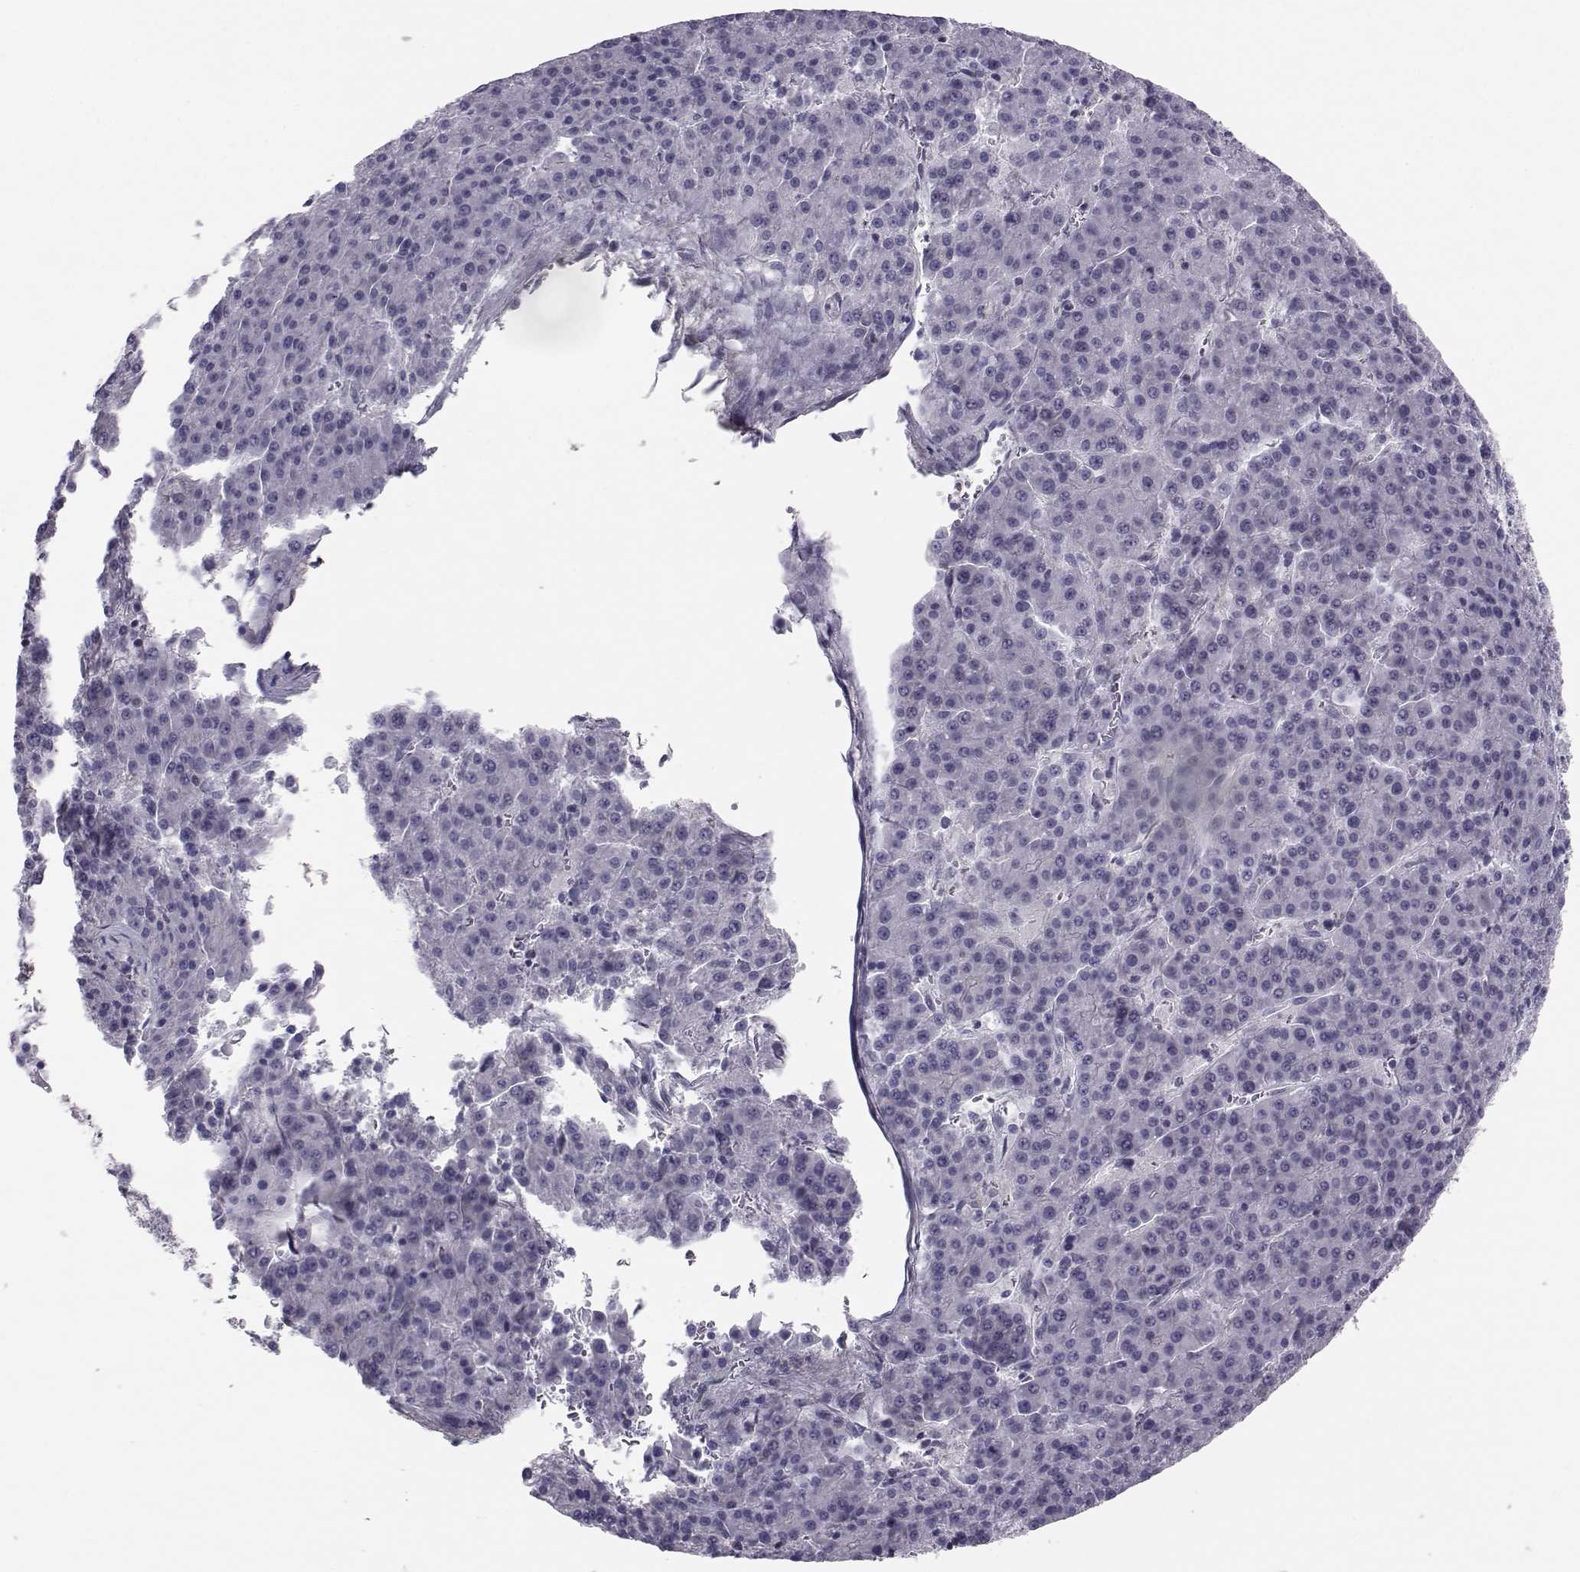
{"staining": {"intensity": "negative", "quantity": "none", "location": "none"}, "tissue": "liver cancer", "cell_type": "Tumor cells", "image_type": "cancer", "snomed": [{"axis": "morphology", "description": "Carcinoma, Hepatocellular, NOS"}, {"axis": "topography", "description": "Liver"}], "caption": "Immunohistochemical staining of liver cancer reveals no significant staining in tumor cells.", "gene": "GARIN3", "patient": {"sex": "female", "age": 58}}